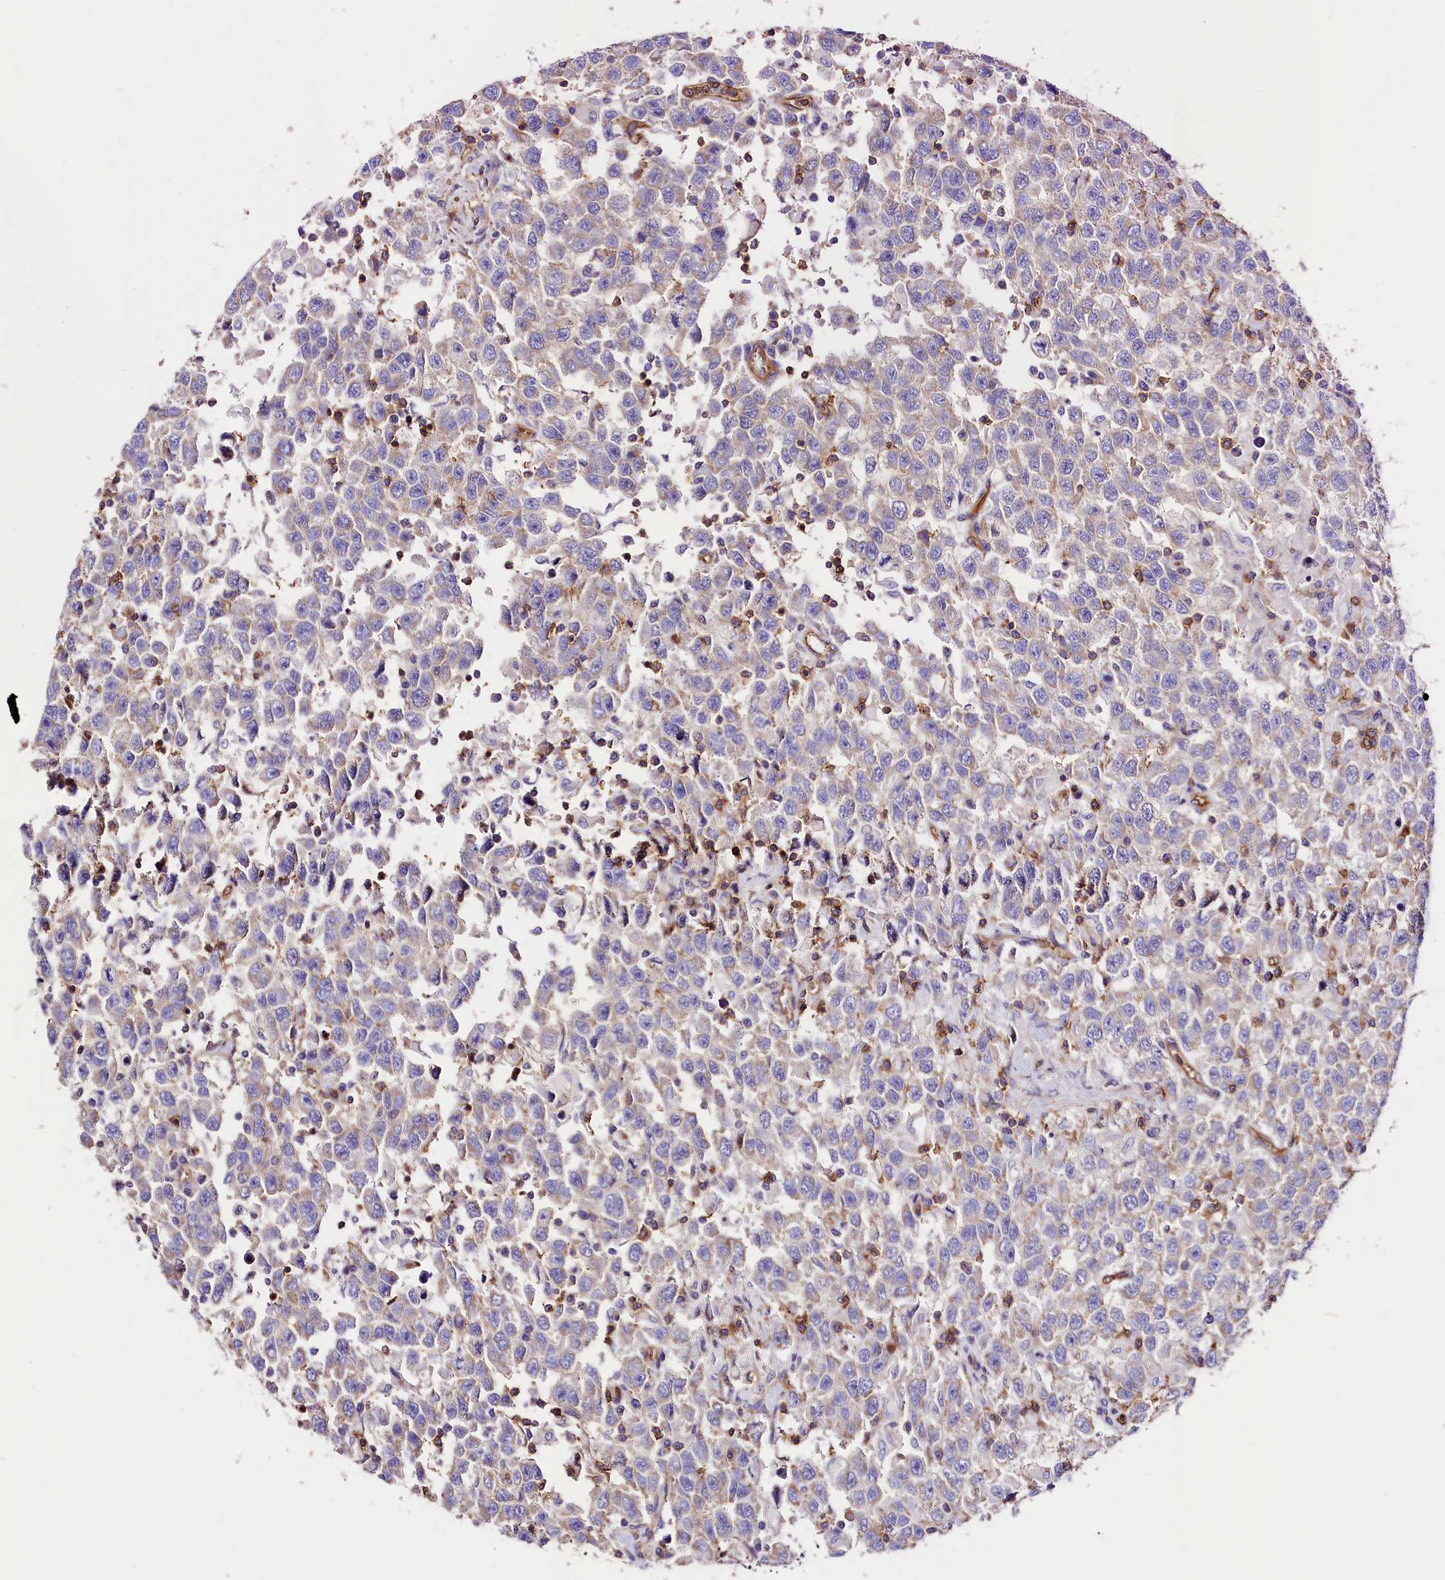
{"staining": {"intensity": "negative", "quantity": "none", "location": "none"}, "tissue": "testis cancer", "cell_type": "Tumor cells", "image_type": "cancer", "snomed": [{"axis": "morphology", "description": "Seminoma, NOS"}, {"axis": "topography", "description": "Testis"}], "caption": "IHC of testis cancer (seminoma) demonstrates no expression in tumor cells.", "gene": "ATP2B4", "patient": {"sex": "male", "age": 41}}